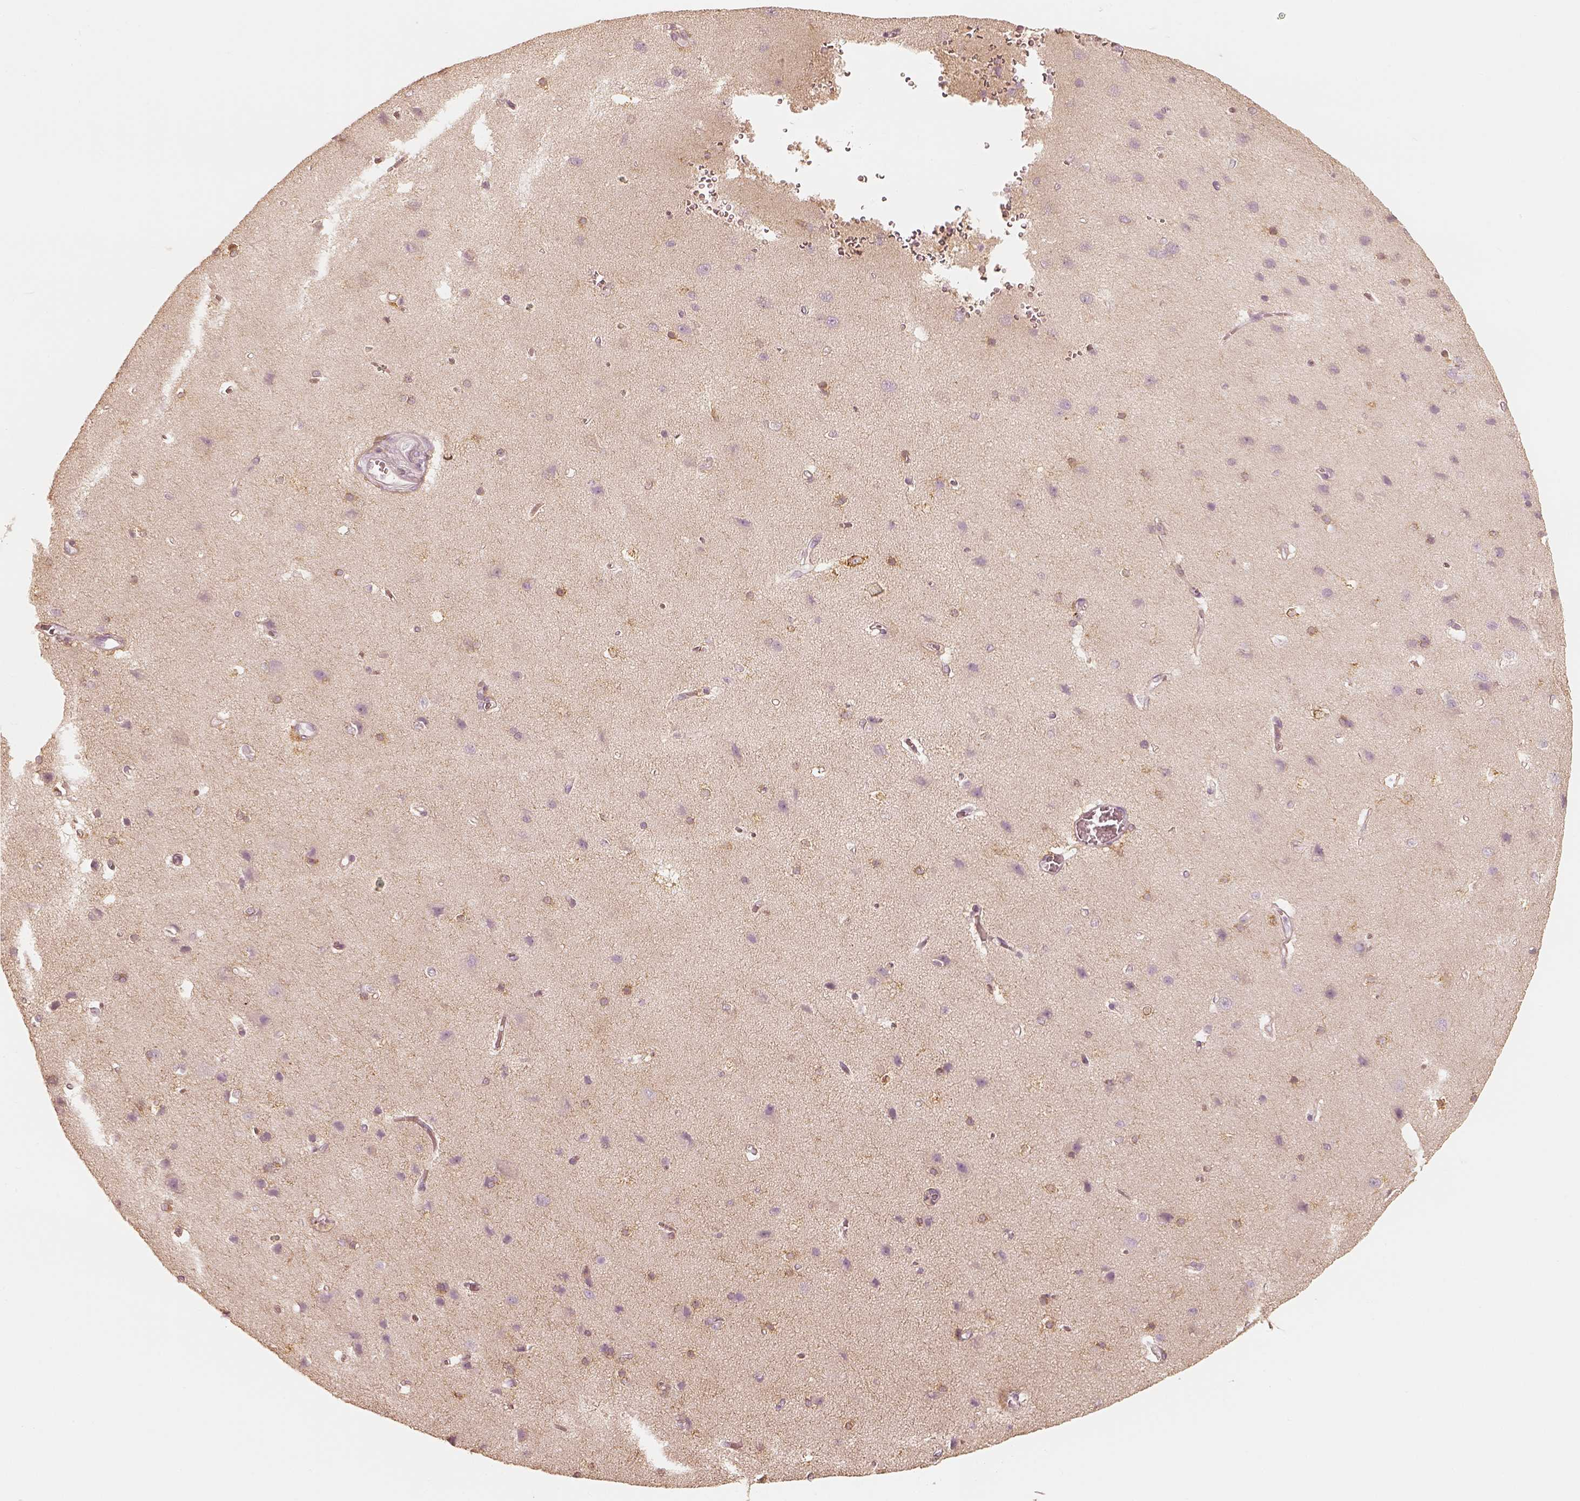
{"staining": {"intensity": "negative", "quantity": "none", "location": "none"}, "tissue": "cerebral cortex", "cell_type": "Endothelial cells", "image_type": "normal", "snomed": [{"axis": "morphology", "description": "Normal tissue, NOS"}, {"axis": "topography", "description": "Cerebral cortex"}], "caption": "Immunohistochemical staining of unremarkable cerebral cortex demonstrates no significant staining in endothelial cells.", "gene": "FMNL2", "patient": {"sex": "male", "age": 37}}